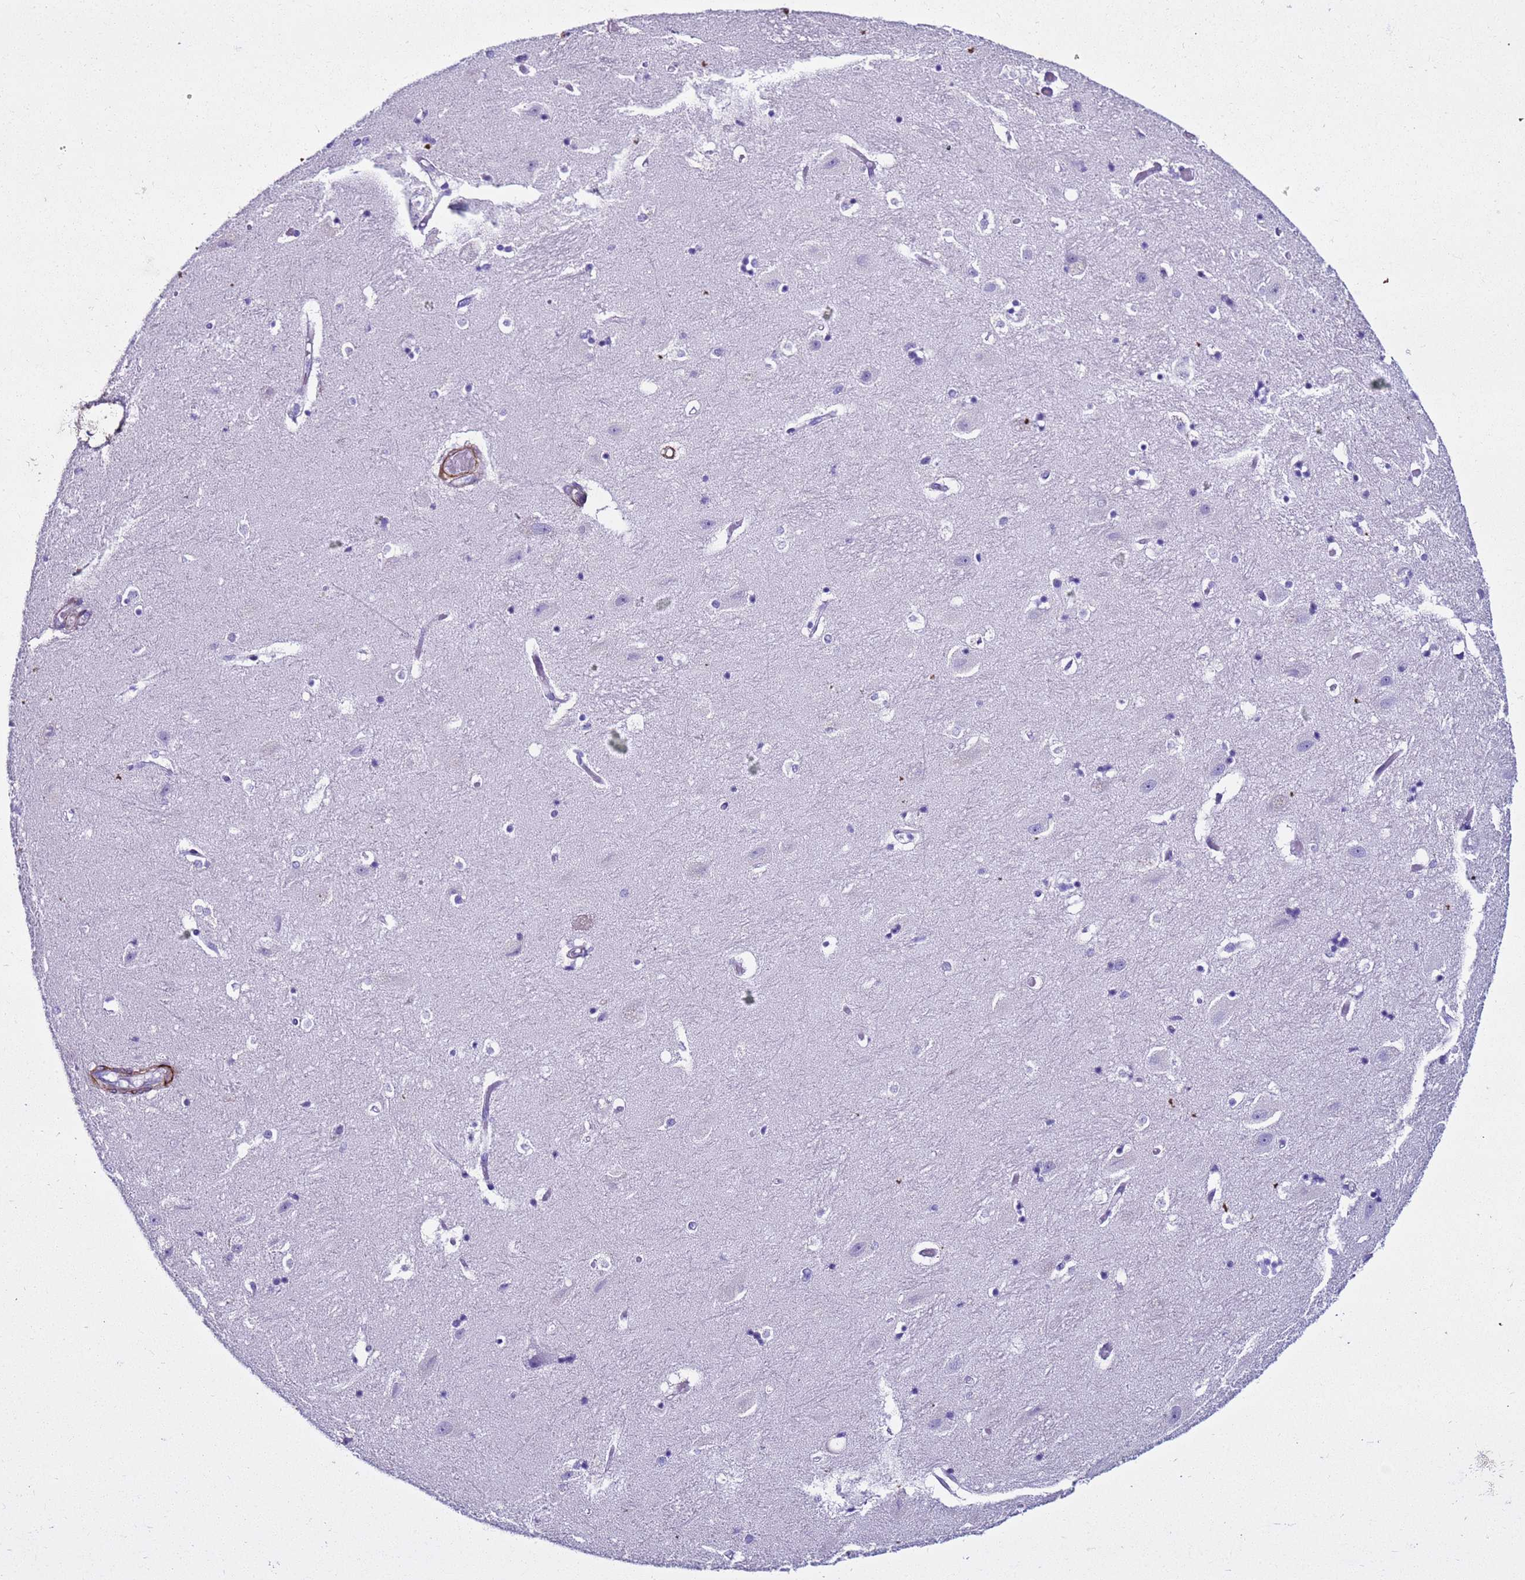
{"staining": {"intensity": "negative", "quantity": "none", "location": "none"}, "tissue": "hippocampus", "cell_type": "Glial cells", "image_type": "normal", "snomed": [{"axis": "morphology", "description": "Normal tissue, NOS"}, {"axis": "topography", "description": "Hippocampus"}], "caption": "Hippocampus stained for a protein using immunohistochemistry (IHC) reveals no expression glial cells.", "gene": "LCMT1", "patient": {"sex": "female", "age": 52}}